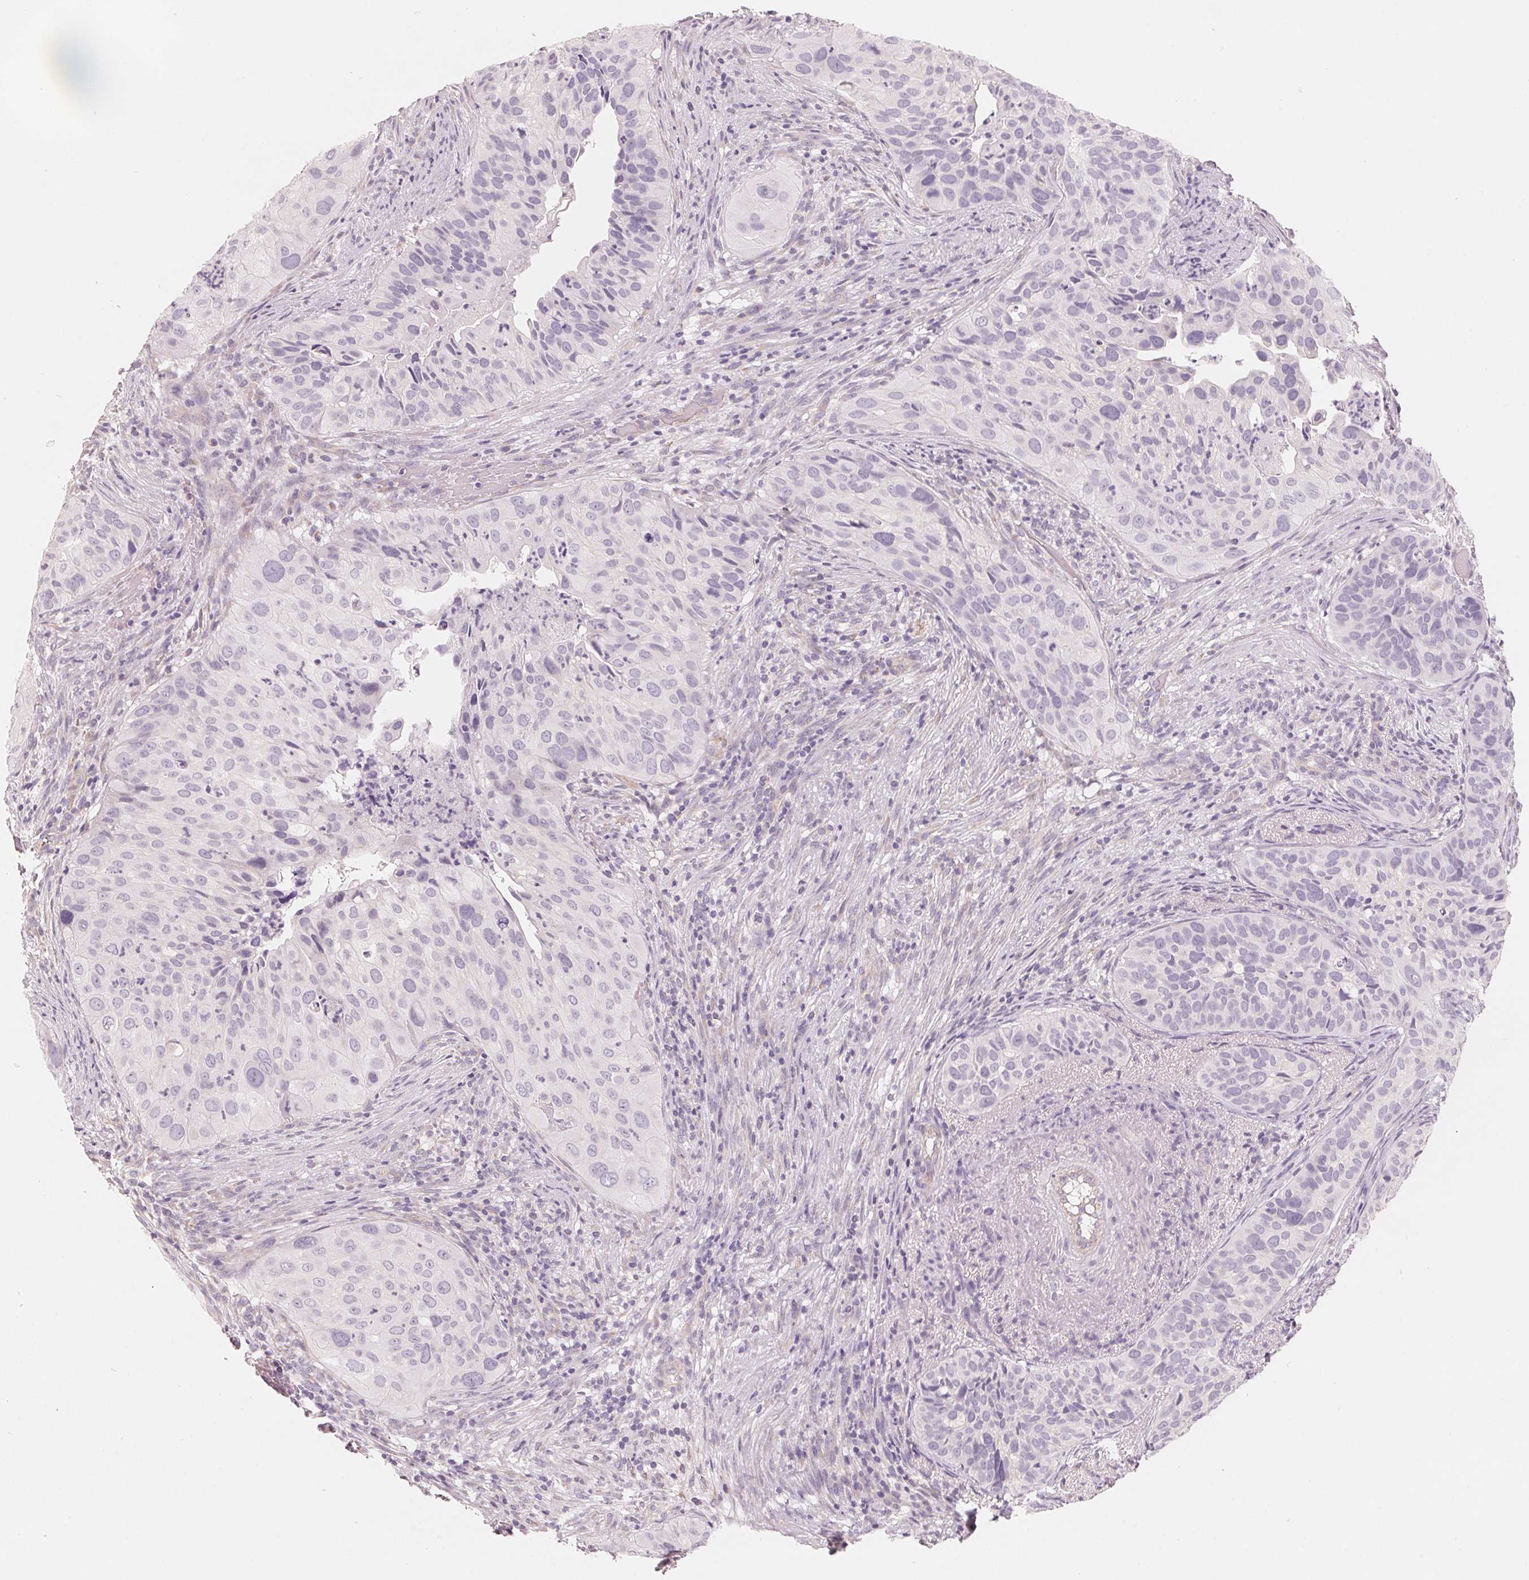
{"staining": {"intensity": "negative", "quantity": "none", "location": "none"}, "tissue": "cervical cancer", "cell_type": "Tumor cells", "image_type": "cancer", "snomed": [{"axis": "morphology", "description": "Squamous cell carcinoma, NOS"}, {"axis": "topography", "description": "Cervix"}], "caption": "Immunohistochemical staining of human cervical squamous cell carcinoma exhibits no significant expression in tumor cells. (DAB immunohistochemistry (IHC), high magnification).", "gene": "CFHR2", "patient": {"sex": "female", "age": 38}}